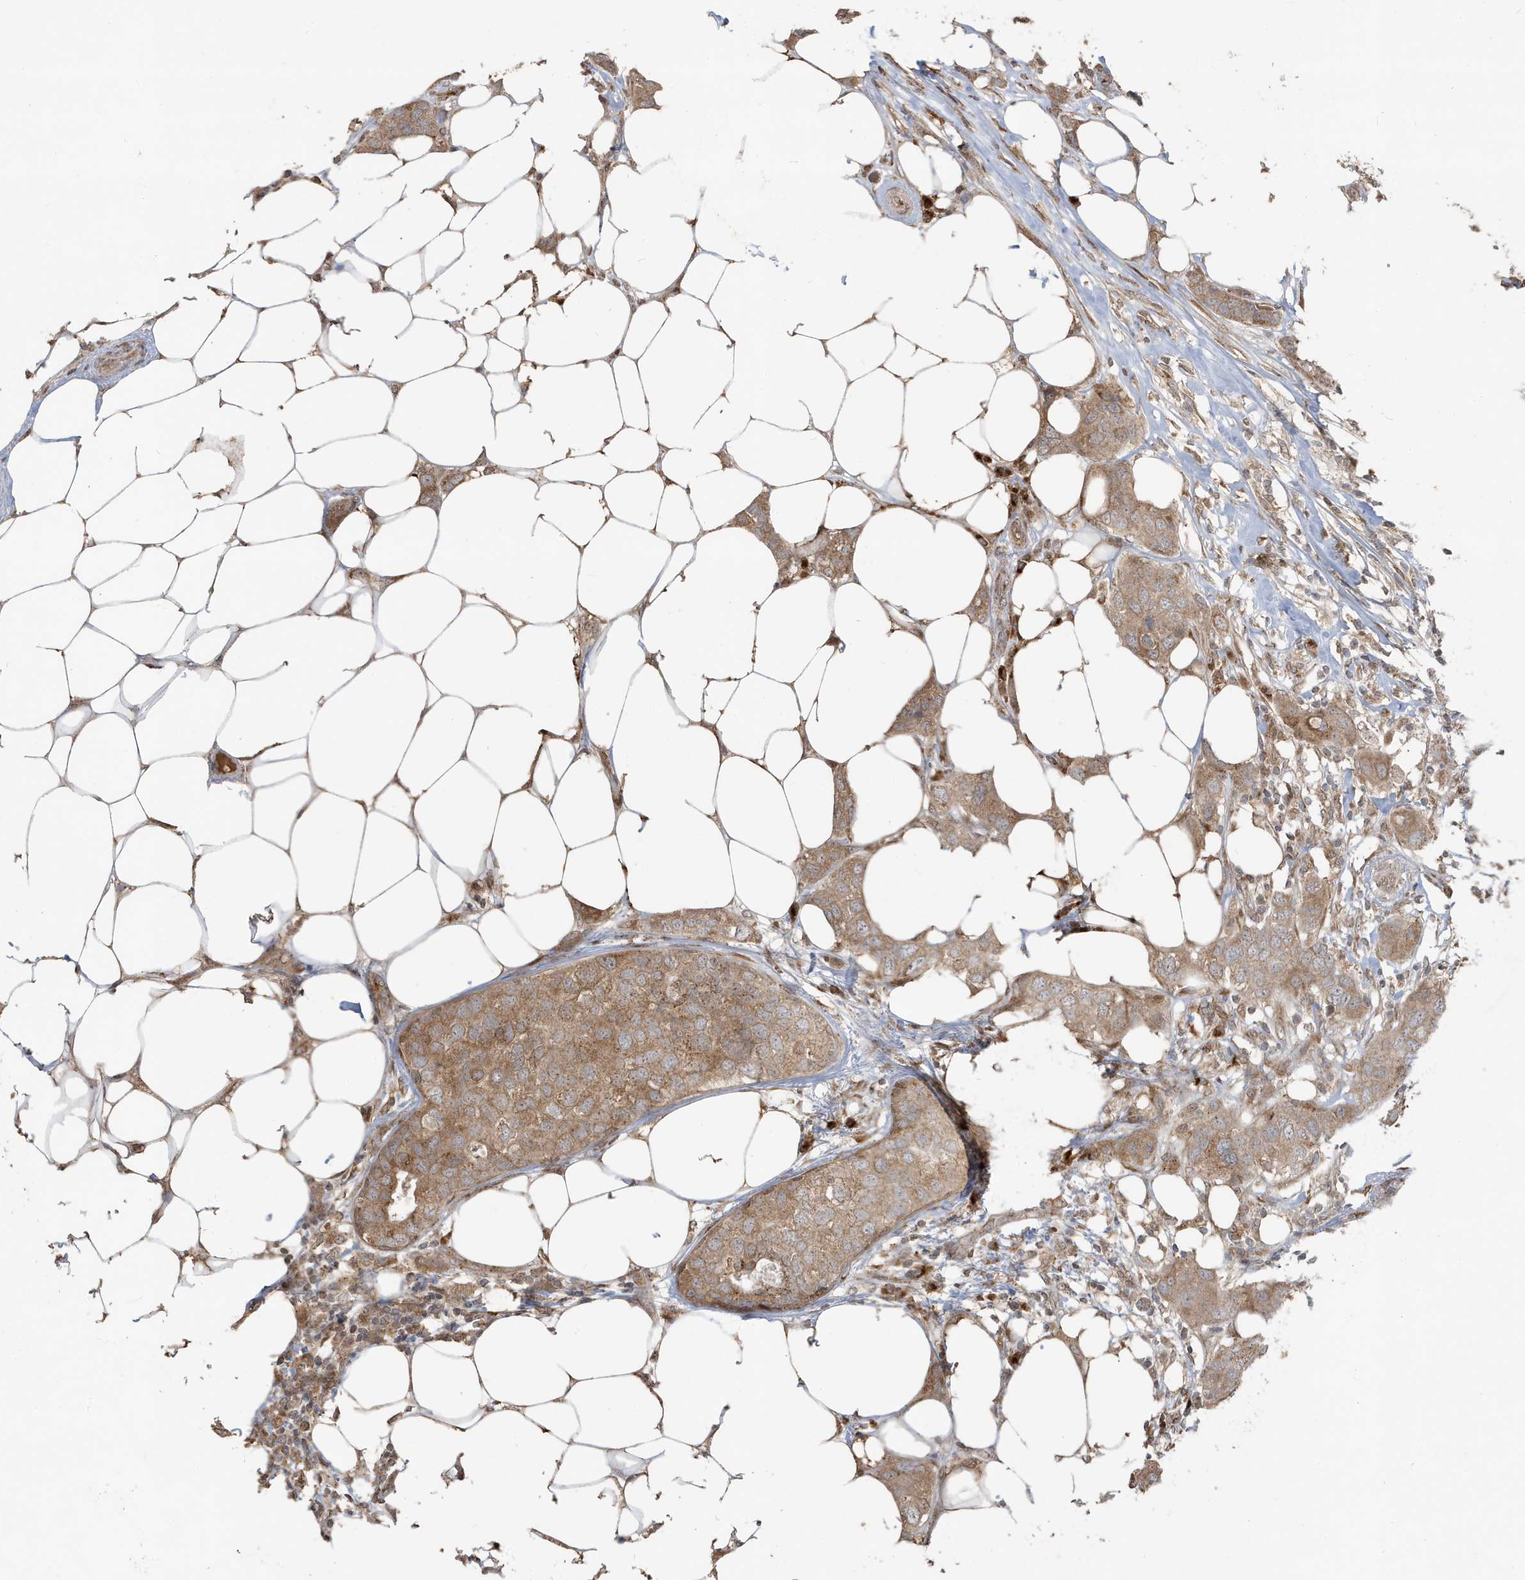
{"staining": {"intensity": "moderate", "quantity": ">75%", "location": "cytoplasmic/membranous"}, "tissue": "breast cancer", "cell_type": "Tumor cells", "image_type": "cancer", "snomed": [{"axis": "morphology", "description": "Duct carcinoma"}, {"axis": "topography", "description": "Breast"}], "caption": "This is an image of immunohistochemistry (IHC) staining of breast cancer (infiltrating ductal carcinoma), which shows moderate expression in the cytoplasmic/membranous of tumor cells.", "gene": "RER1", "patient": {"sex": "female", "age": 50}}